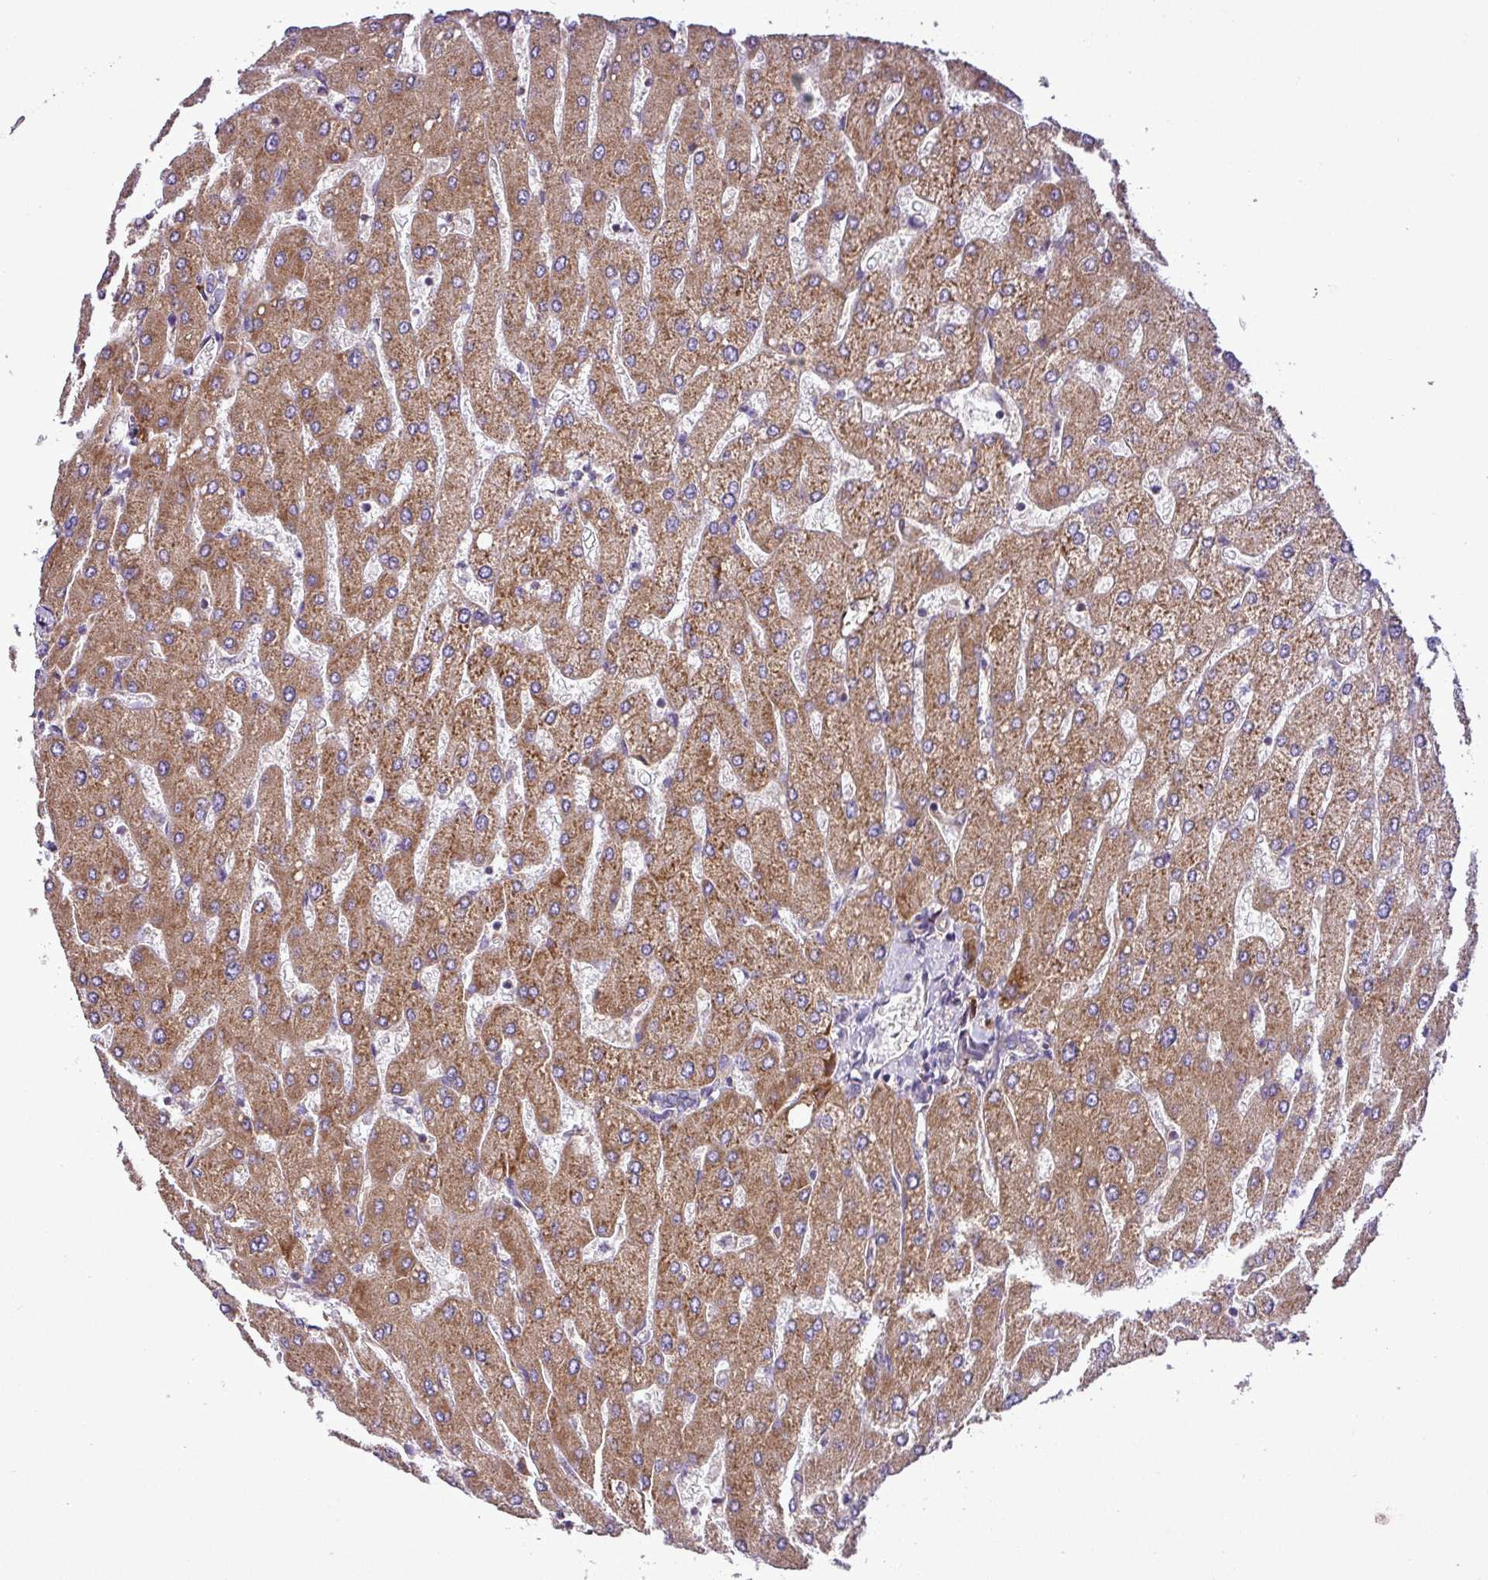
{"staining": {"intensity": "negative", "quantity": "none", "location": "none"}, "tissue": "liver", "cell_type": "Cholangiocytes", "image_type": "normal", "snomed": [{"axis": "morphology", "description": "Normal tissue, NOS"}, {"axis": "topography", "description": "Liver"}], "caption": "Immunohistochemical staining of unremarkable liver displays no significant staining in cholangiocytes. (Stains: DAB IHC with hematoxylin counter stain, Microscopy: brightfield microscopy at high magnification).", "gene": "RPL13", "patient": {"sex": "male", "age": 55}}